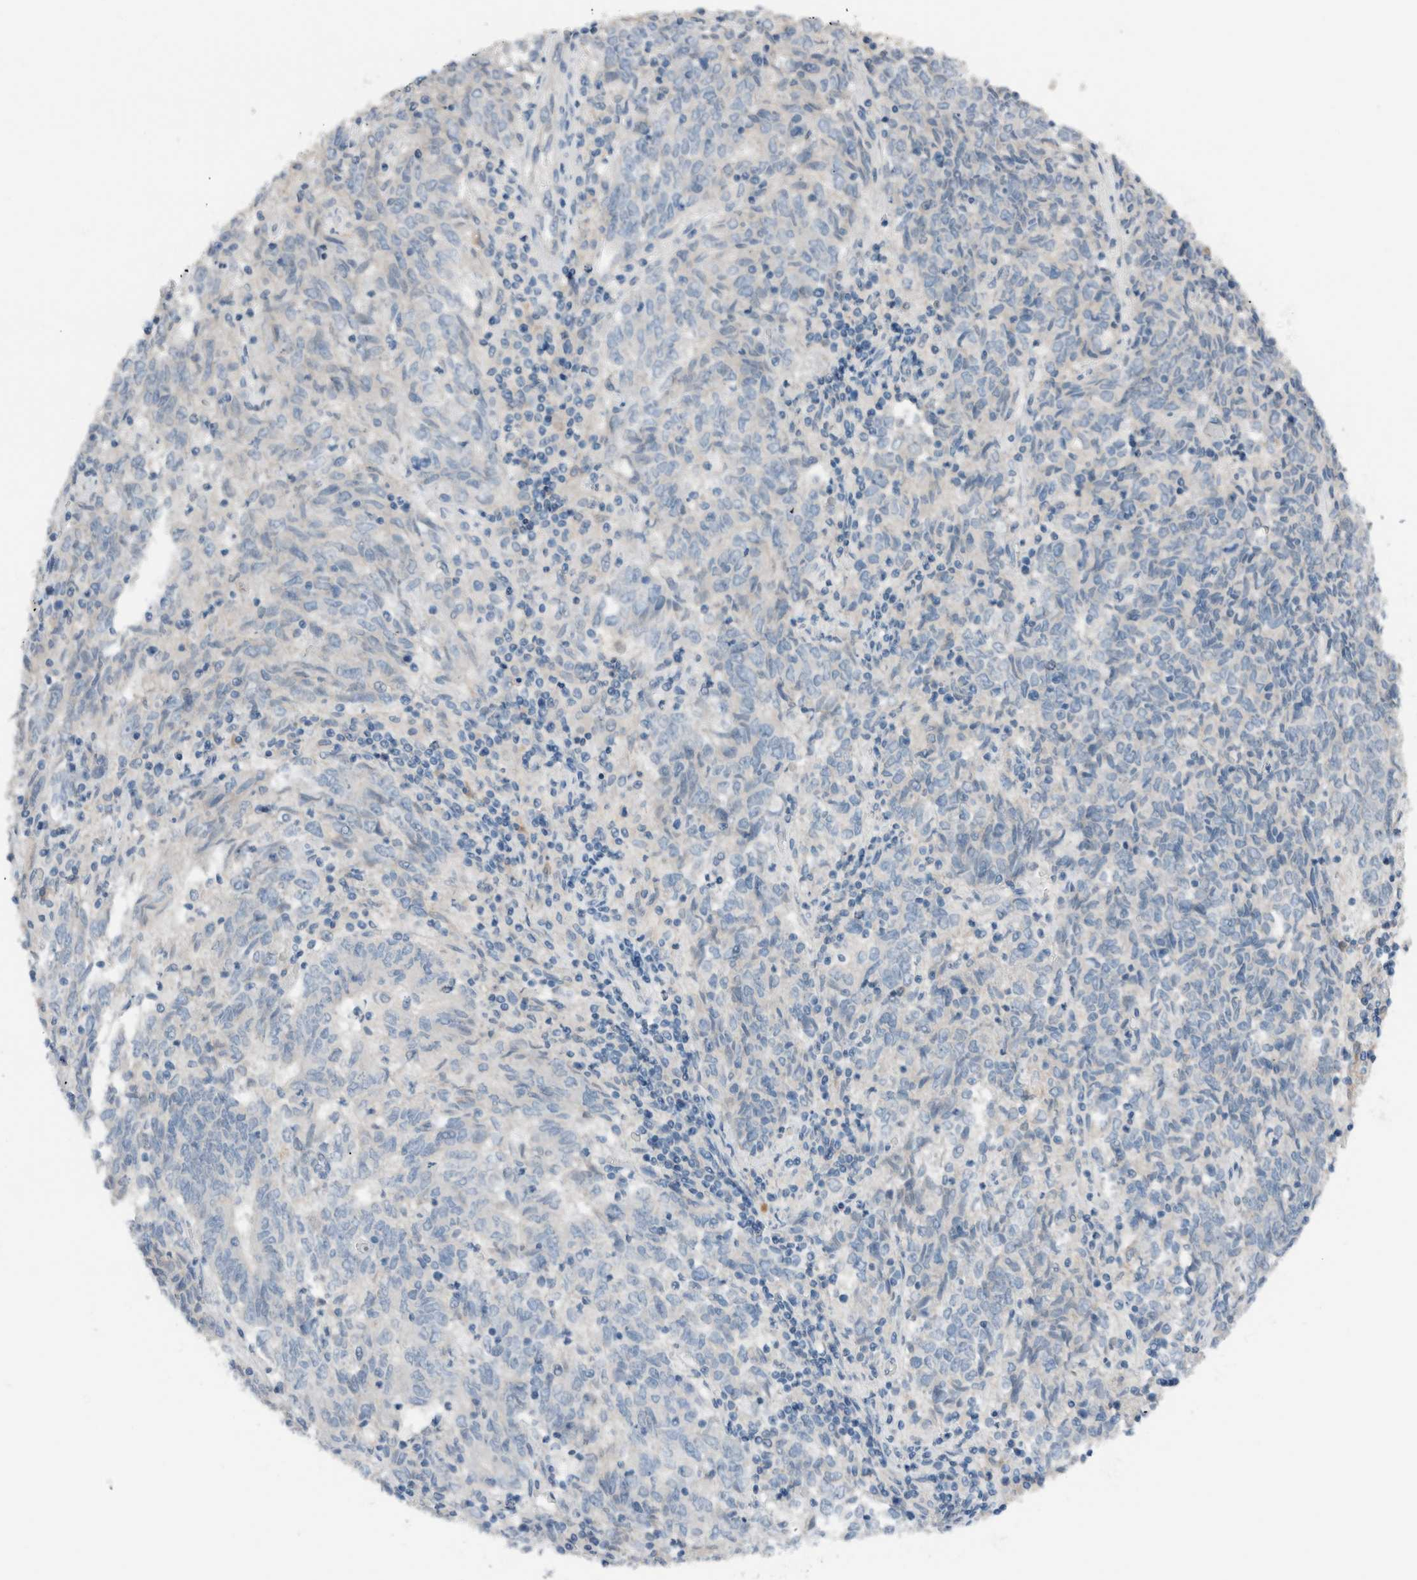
{"staining": {"intensity": "negative", "quantity": "none", "location": "none"}, "tissue": "endometrial cancer", "cell_type": "Tumor cells", "image_type": "cancer", "snomed": [{"axis": "morphology", "description": "Adenocarcinoma, NOS"}, {"axis": "topography", "description": "Endometrium"}], "caption": "Tumor cells show no significant protein expression in adenocarcinoma (endometrial).", "gene": "DUOX1", "patient": {"sex": "female", "age": 80}}